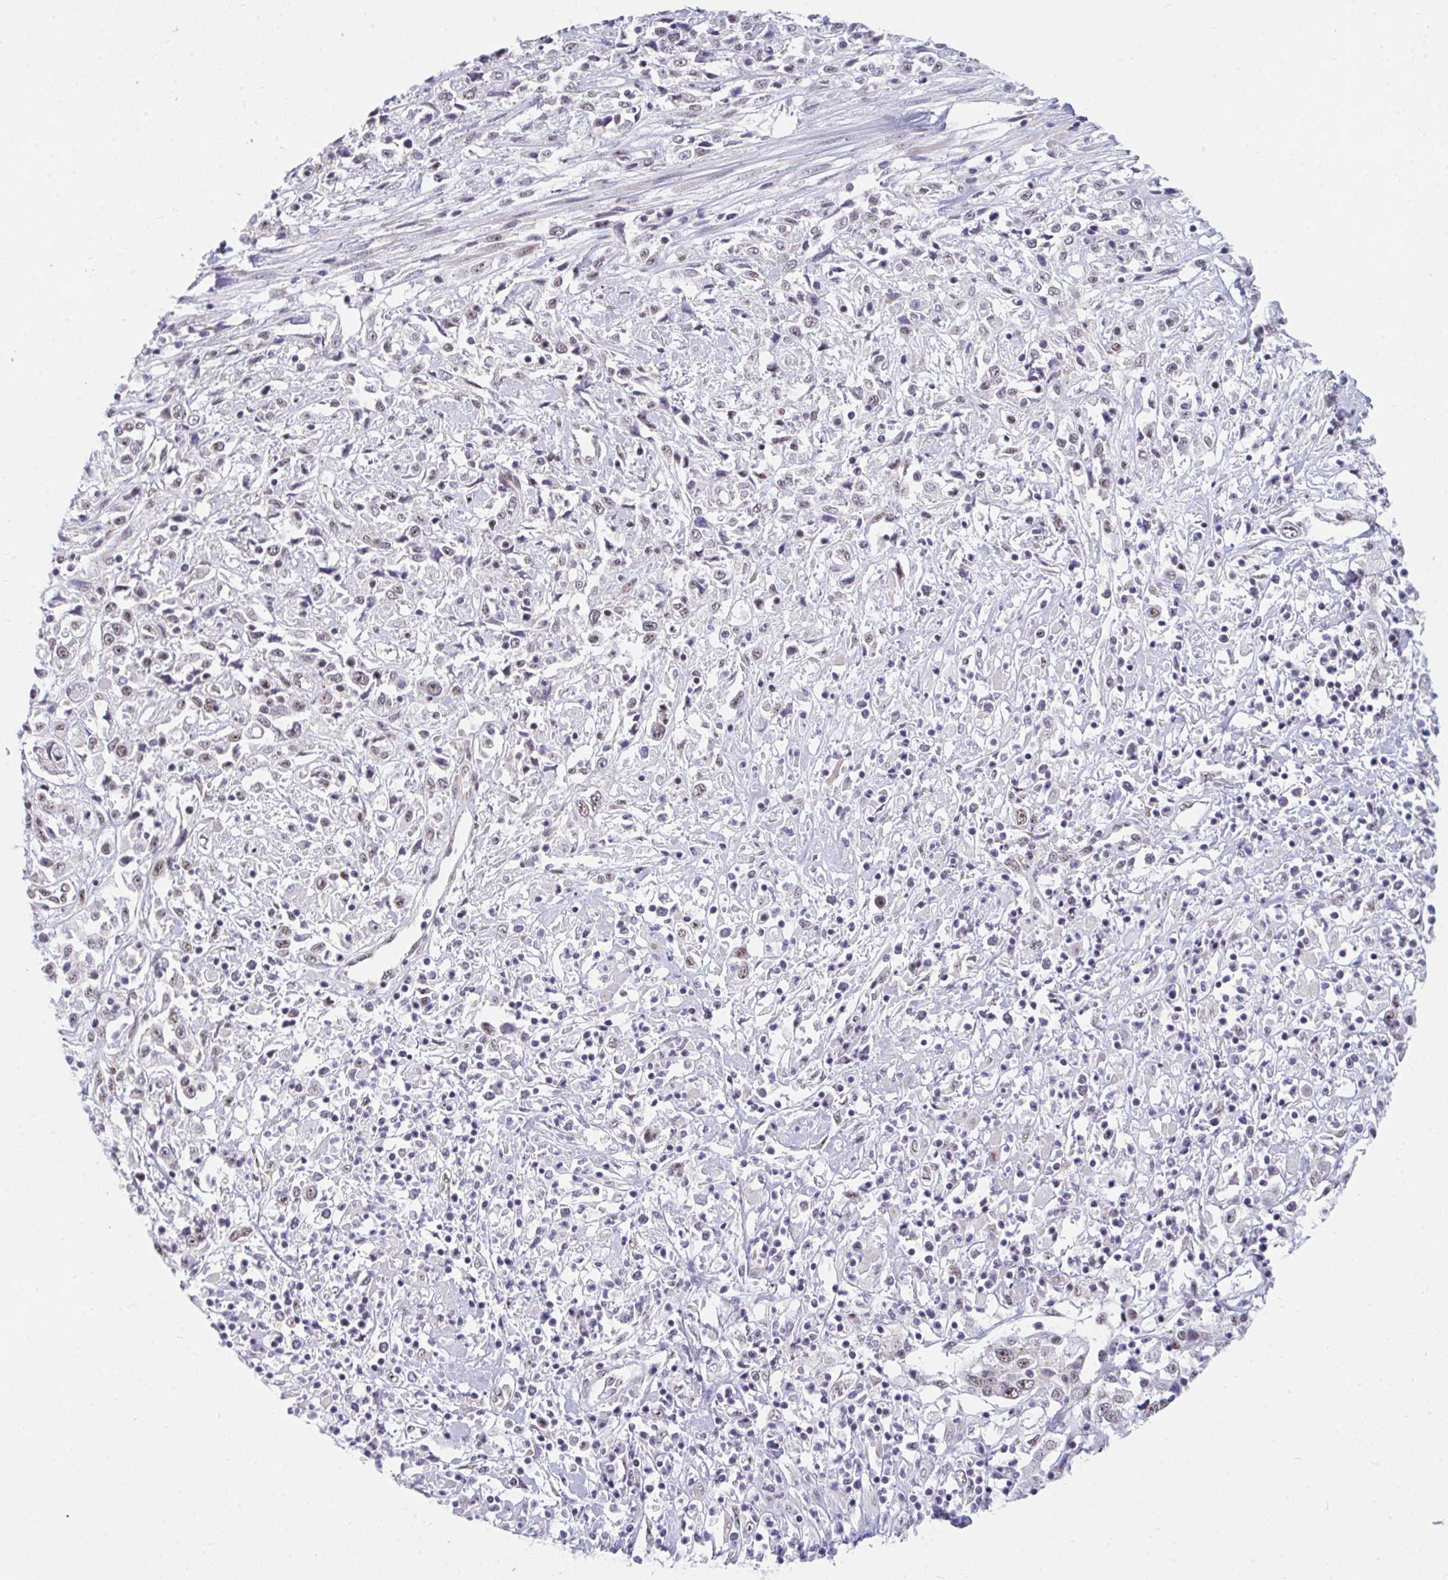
{"staining": {"intensity": "weak", "quantity": "<25%", "location": "nuclear"}, "tissue": "cervical cancer", "cell_type": "Tumor cells", "image_type": "cancer", "snomed": [{"axis": "morphology", "description": "Adenocarcinoma, NOS"}, {"axis": "topography", "description": "Cervix"}], "caption": "IHC of cervical adenocarcinoma shows no positivity in tumor cells.", "gene": "PRR14", "patient": {"sex": "female", "age": 40}}